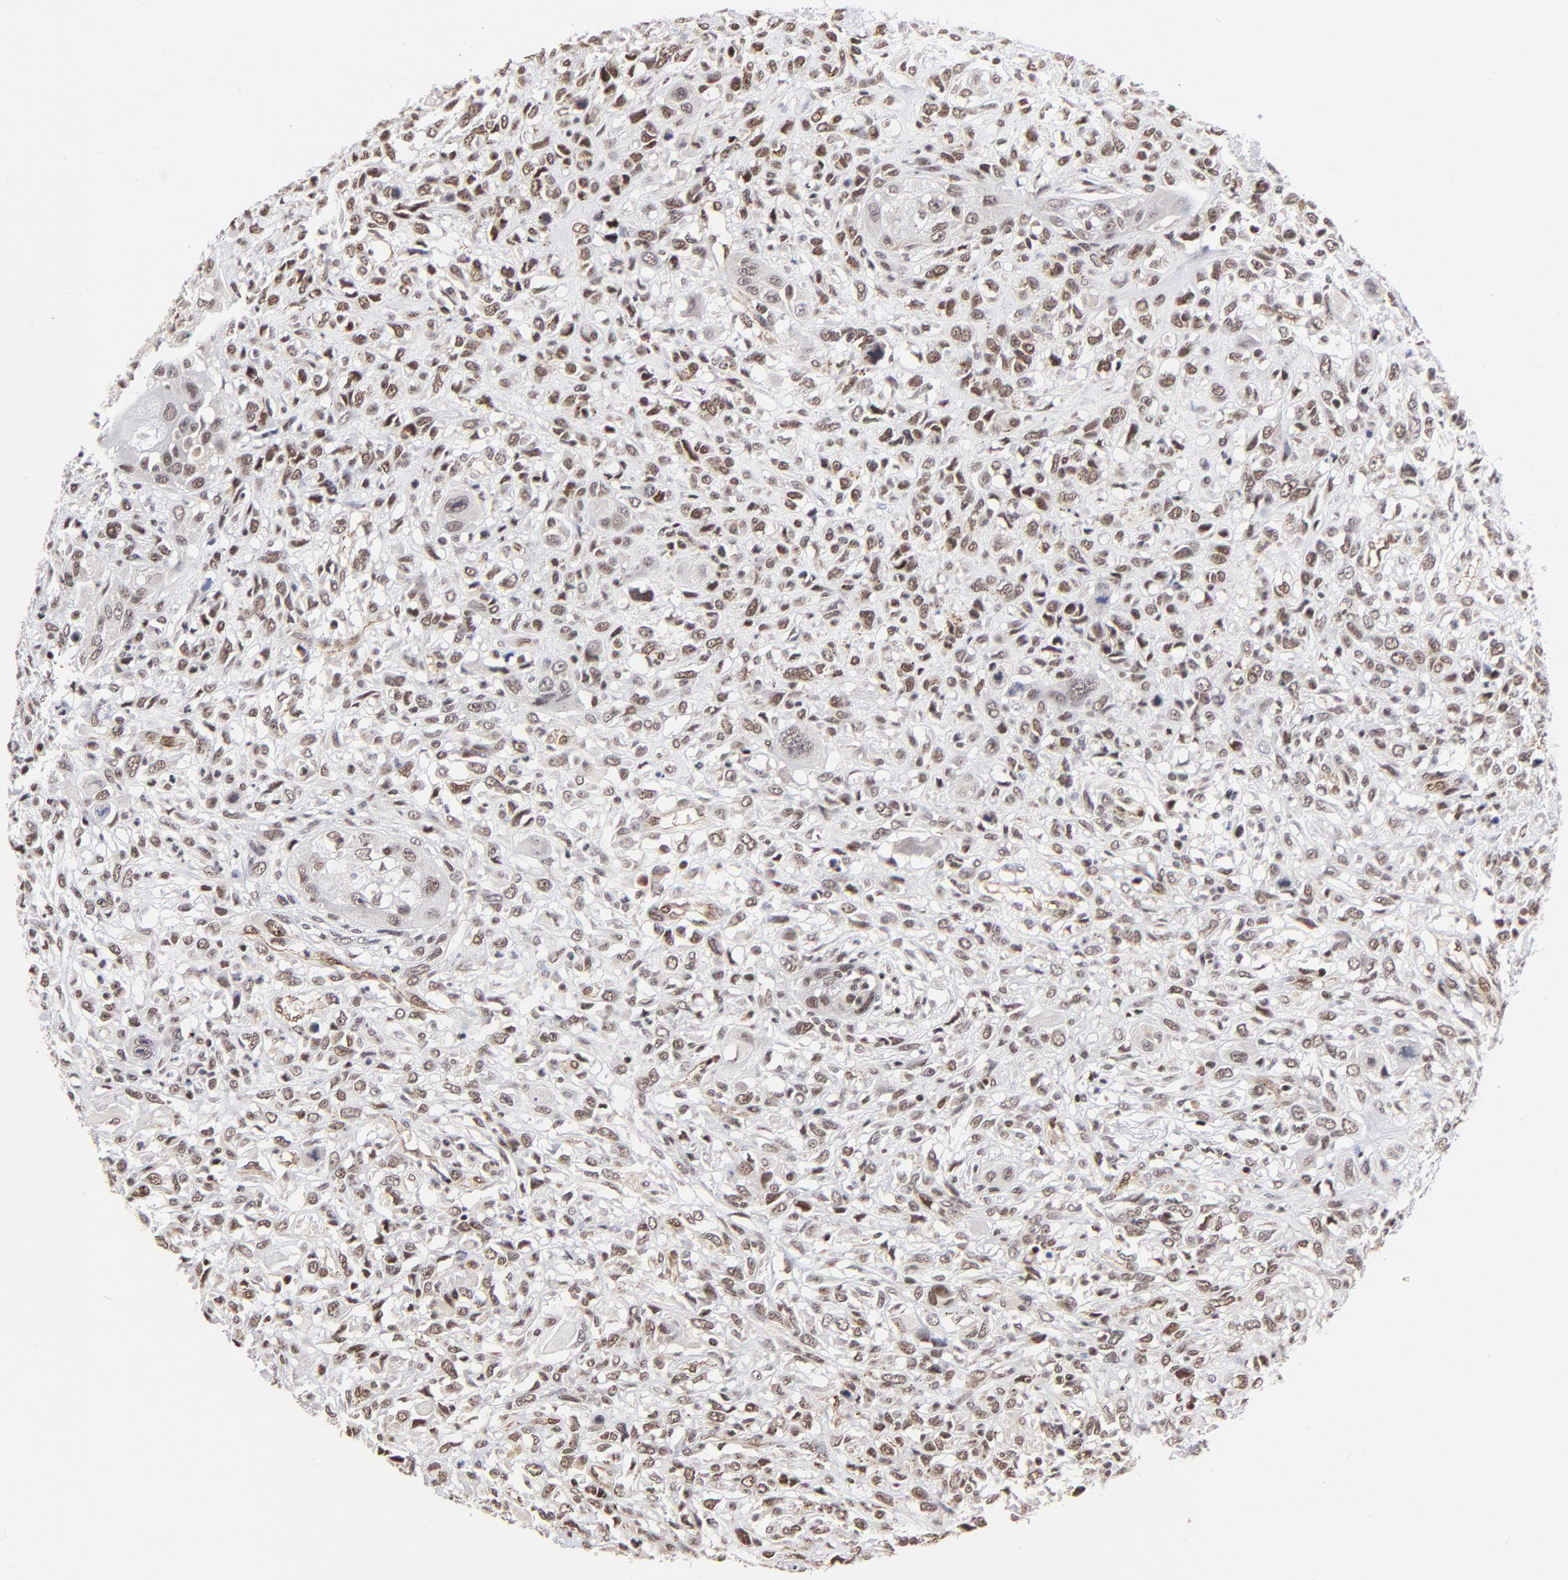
{"staining": {"intensity": "weak", "quantity": ">75%", "location": "nuclear"}, "tissue": "head and neck cancer", "cell_type": "Tumor cells", "image_type": "cancer", "snomed": [{"axis": "morphology", "description": "Neoplasm, malignant, NOS"}, {"axis": "topography", "description": "Salivary gland"}, {"axis": "topography", "description": "Head-Neck"}], "caption": "Tumor cells reveal weak nuclear positivity in approximately >75% of cells in head and neck neoplasm (malignant).", "gene": "GABPA", "patient": {"sex": "male", "age": 43}}